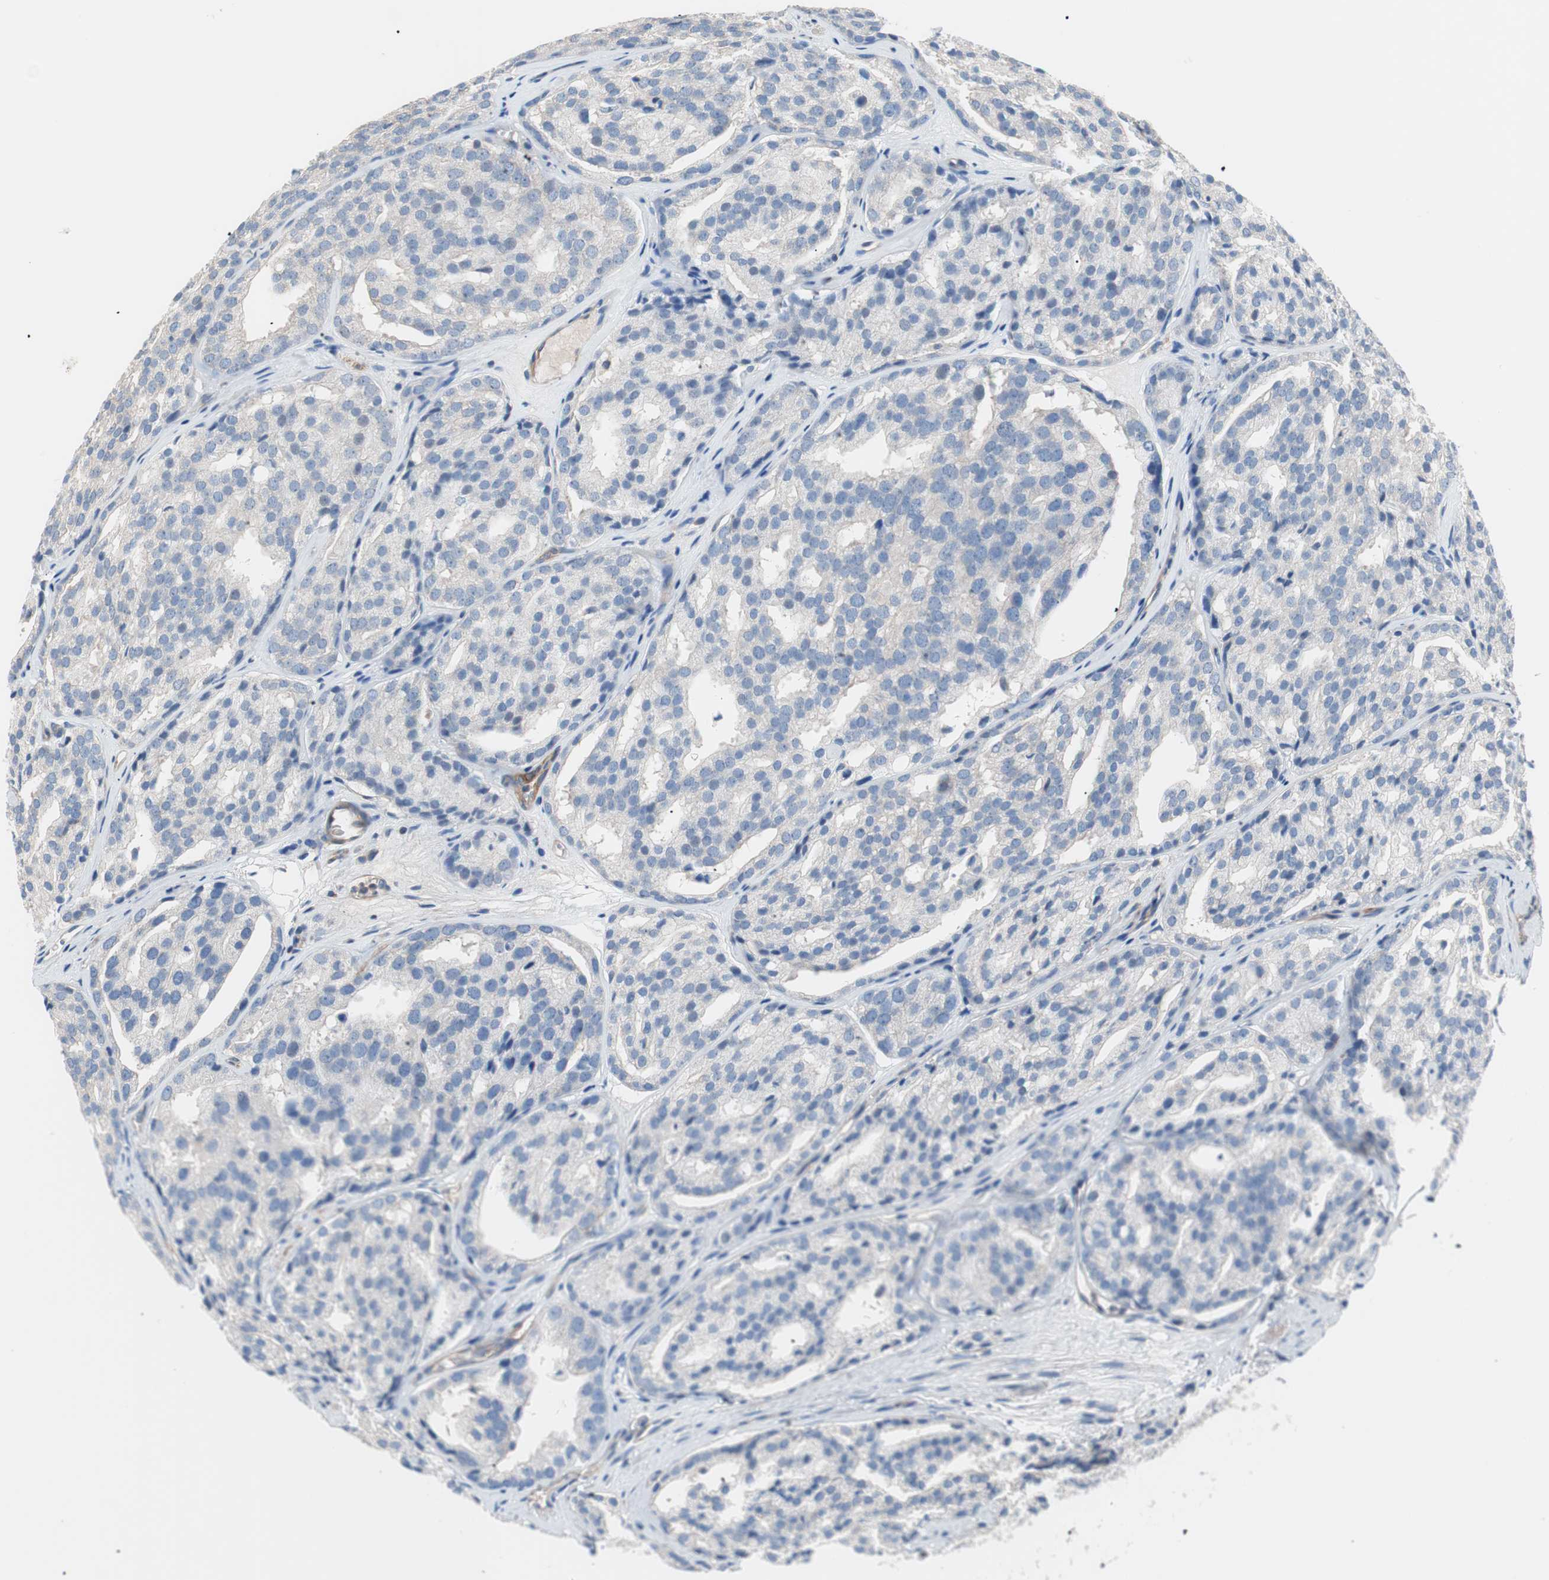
{"staining": {"intensity": "weak", "quantity": "<25%", "location": "cytoplasmic/membranous"}, "tissue": "prostate cancer", "cell_type": "Tumor cells", "image_type": "cancer", "snomed": [{"axis": "morphology", "description": "Adenocarcinoma, High grade"}, {"axis": "topography", "description": "Prostate"}], "caption": "Tumor cells are negative for brown protein staining in high-grade adenocarcinoma (prostate).", "gene": "GPR160", "patient": {"sex": "male", "age": 64}}